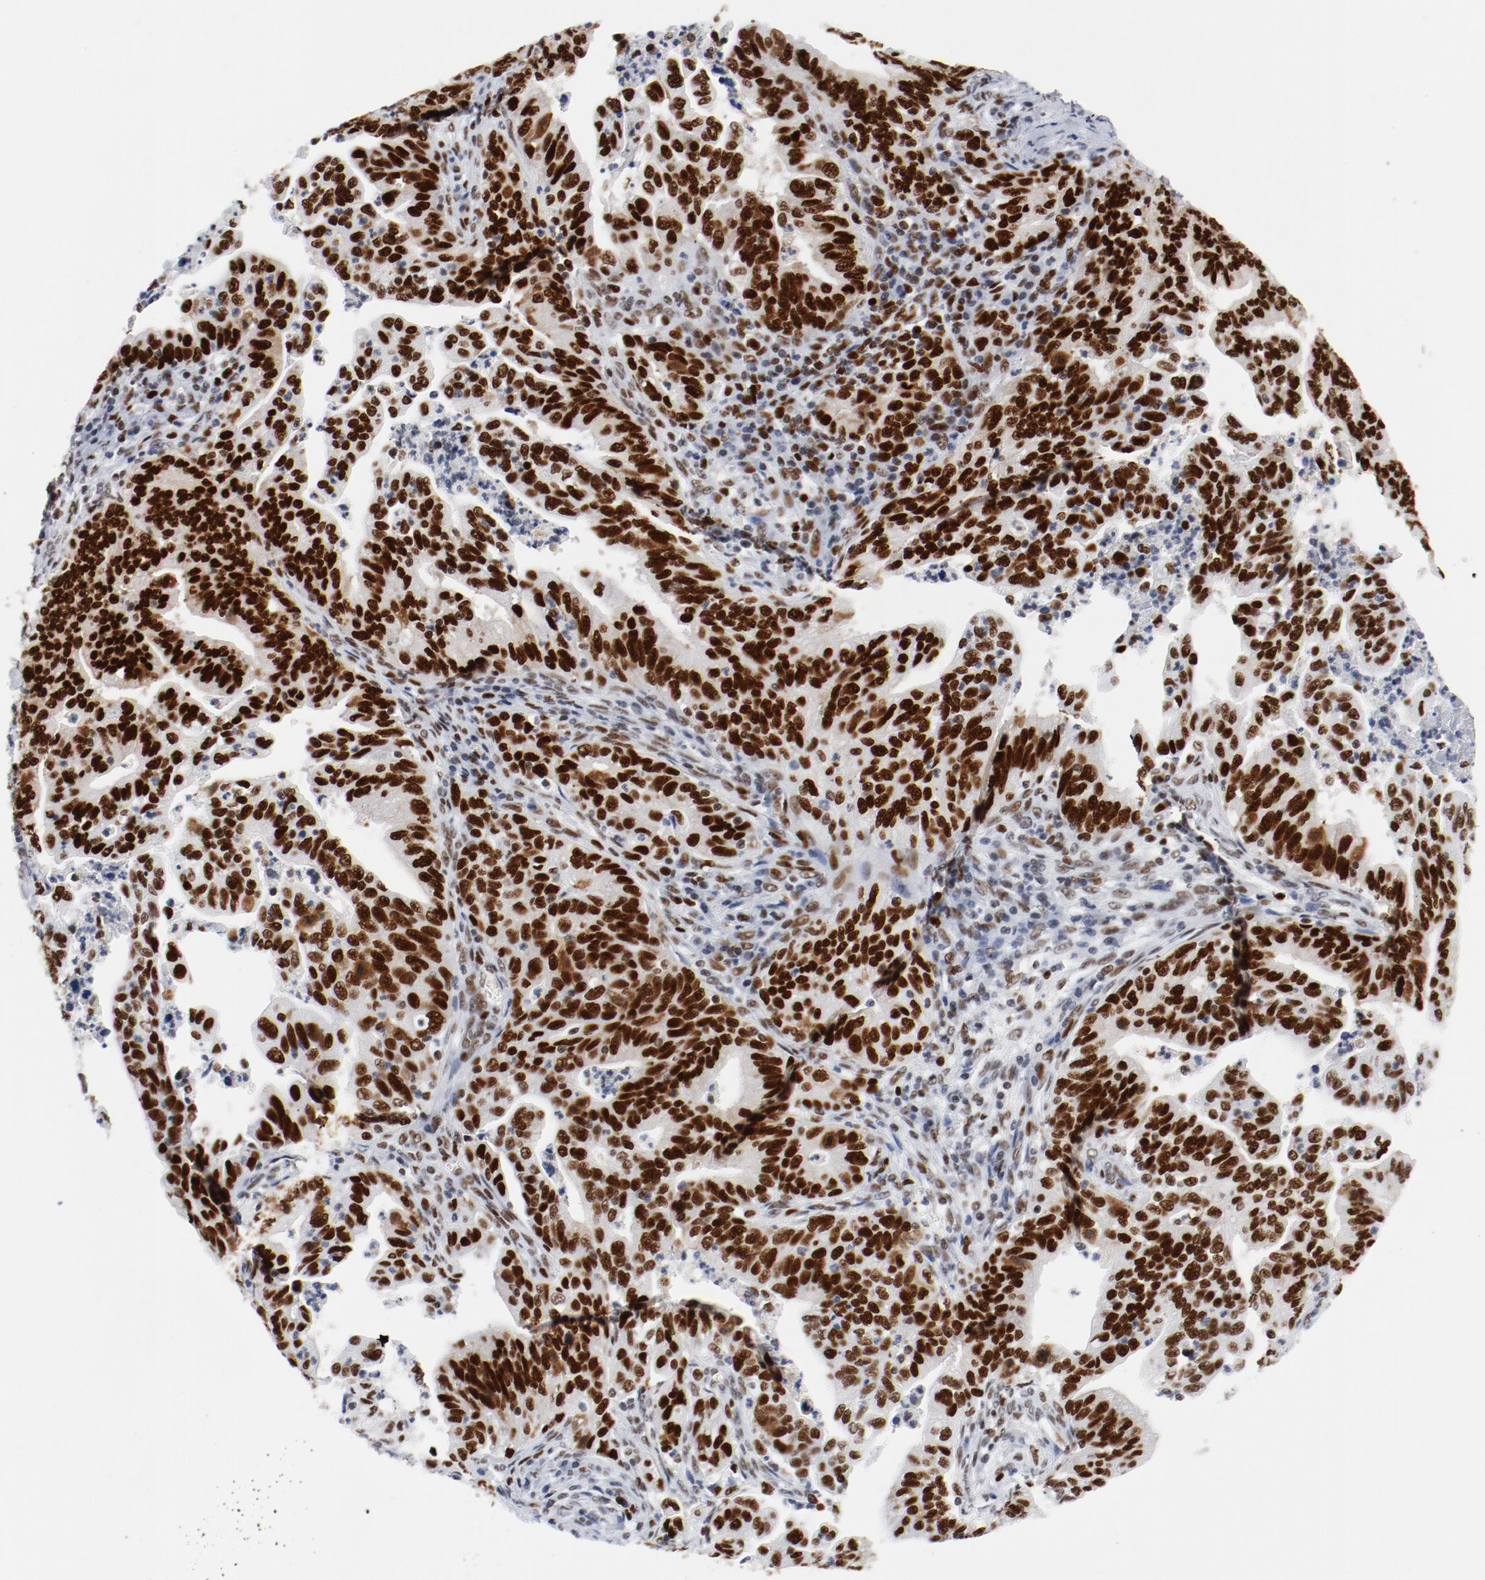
{"staining": {"intensity": "strong", "quantity": ">75%", "location": "cytoplasmic/membranous,nuclear"}, "tissue": "stomach cancer", "cell_type": "Tumor cells", "image_type": "cancer", "snomed": [{"axis": "morphology", "description": "Adenocarcinoma, NOS"}, {"axis": "topography", "description": "Stomach, upper"}], "caption": "Immunohistochemistry (IHC) of human adenocarcinoma (stomach) exhibits high levels of strong cytoplasmic/membranous and nuclear expression in approximately >75% of tumor cells. (DAB IHC, brown staining for protein, blue staining for nuclei).", "gene": "POLD1", "patient": {"sex": "female", "age": 50}}